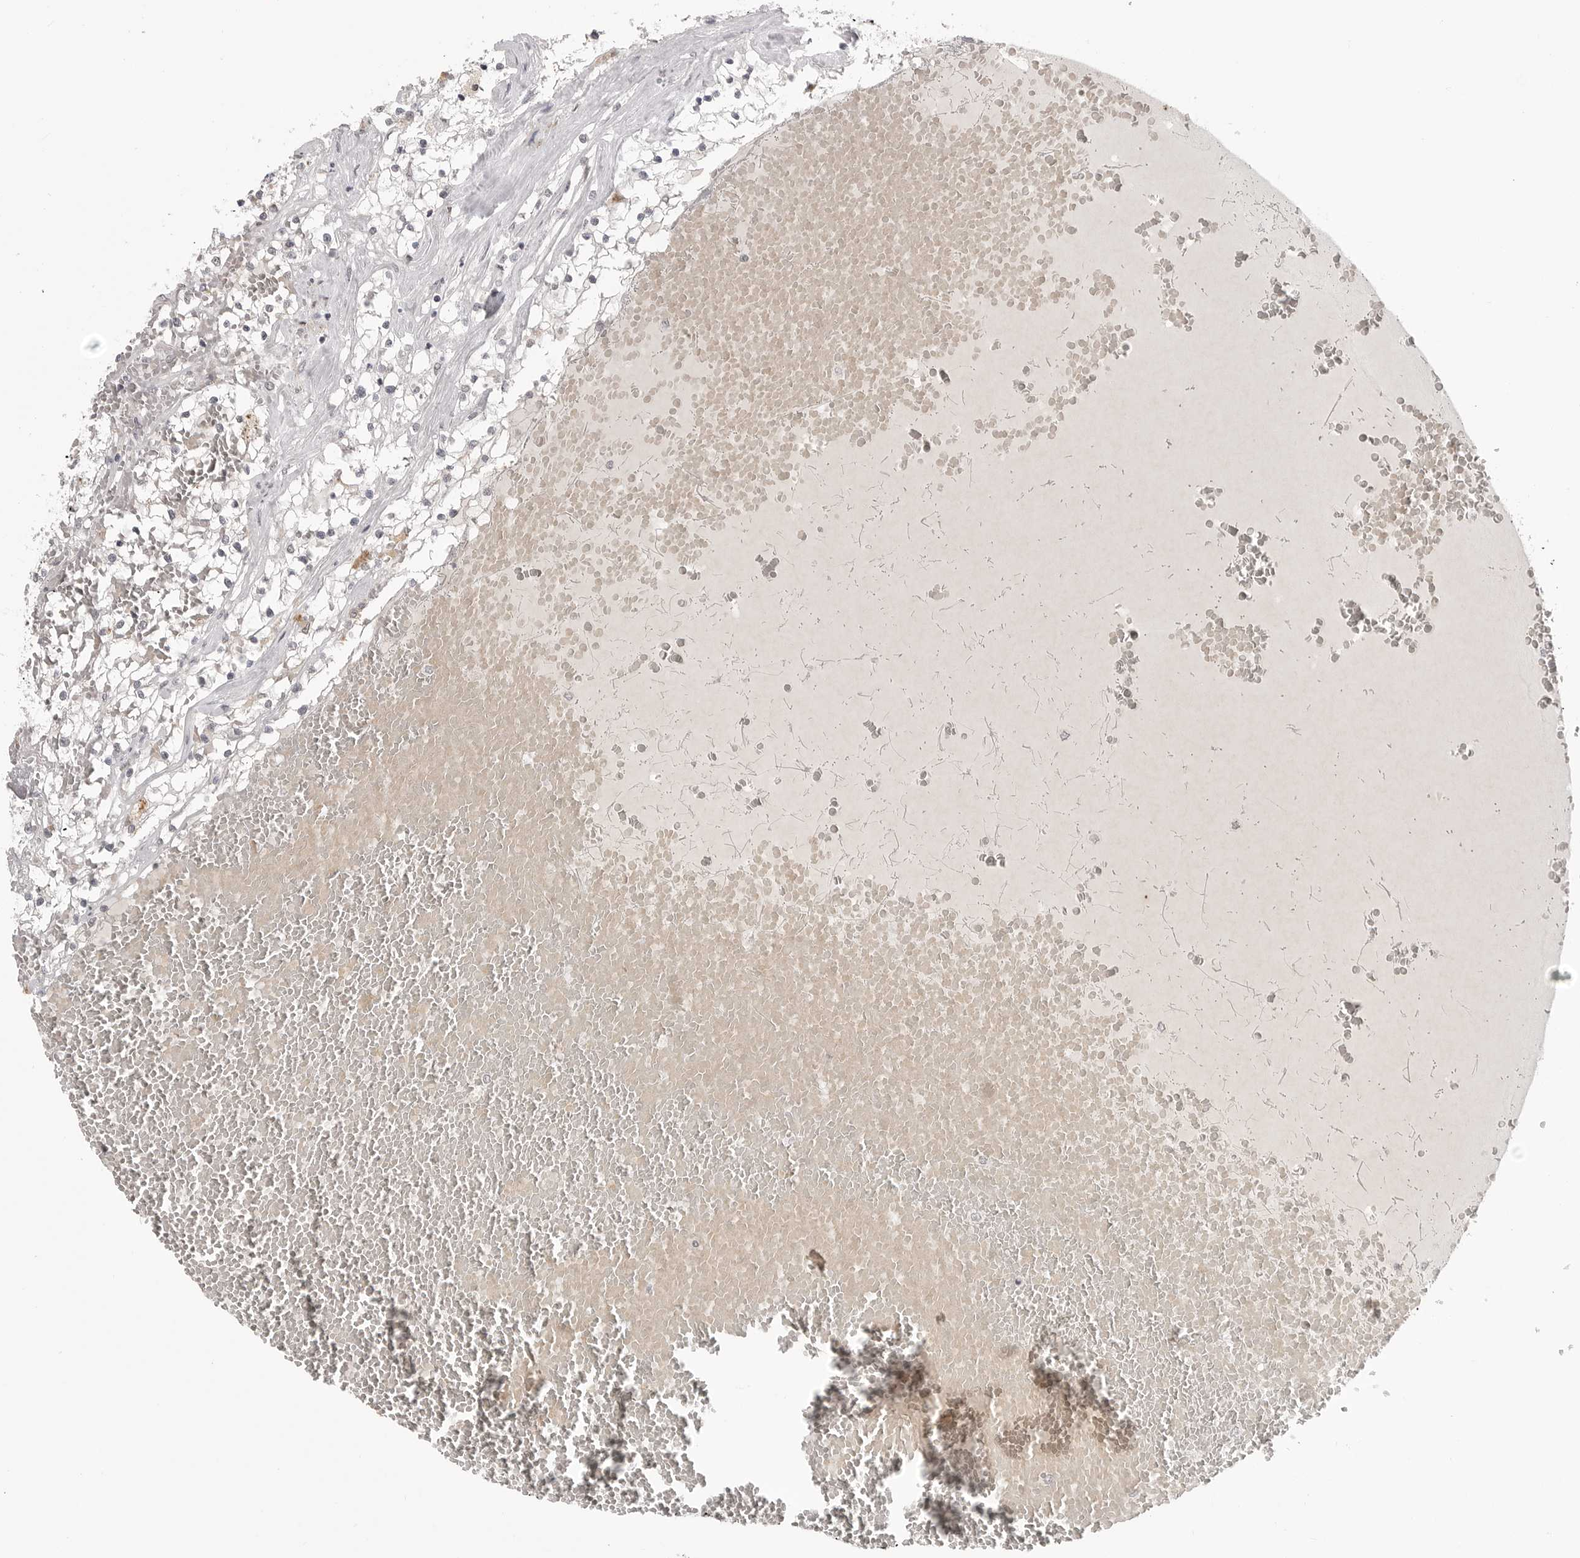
{"staining": {"intensity": "negative", "quantity": "none", "location": "none"}, "tissue": "renal cancer", "cell_type": "Tumor cells", "image_type": "cancer", "snomed": [{"axis": "morphology", "description": "Normal tissue, NOS"}, {"axis": "morphology", "description": "Adenocarcinoma, NOS"}, {"axis": "topography", "description": "Kidney"}], "caption": "This is an immunohistochemistry image of human adenocarcinoma (renal). There is no expression in tumor cells.", "gene": "PRSS1", "patient": {"sex": "male", "age": 68}}